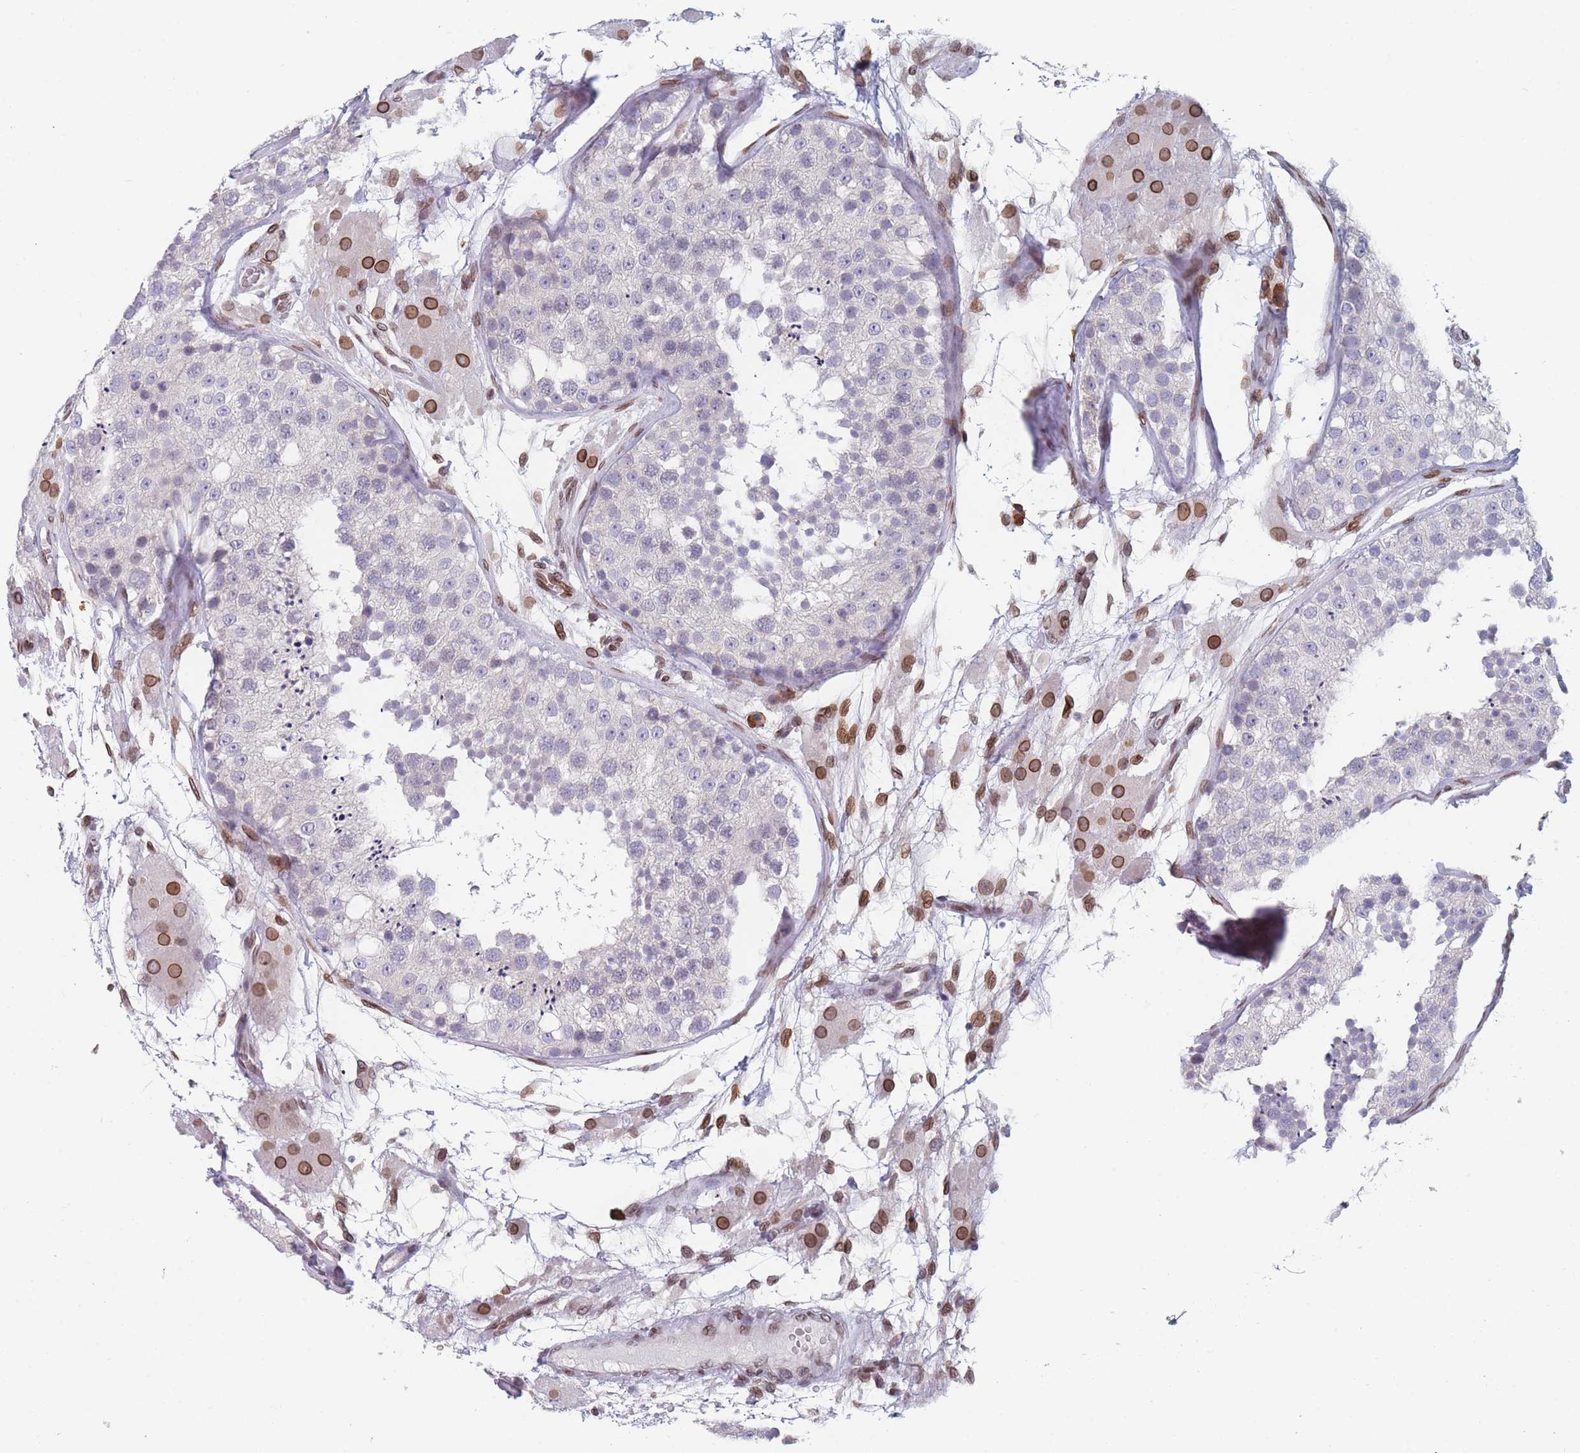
{"staining": {"intensity": "weak", "quantity": "25%-75%", "location": "nuclear"}, "tissue": "testis", "cell_type": "Cells in seminiferous ducts", "image_type": "normal", "snomed": [{"axis": "morphology", "description": "Normal tissue, NOS"}, {"axis": "topography", "description": "Testis"}], "caption": "Immunohistochemical staining of benign human testis demonstrates 25%-75% levels of weak nuclear protein expression in about 25%-75% of cells in seminiferous ducts. (IHC, brightfield microscopy, high magnification).", "gene": "ZBTB1", "patient": {"sex": "male", "age": 26}}